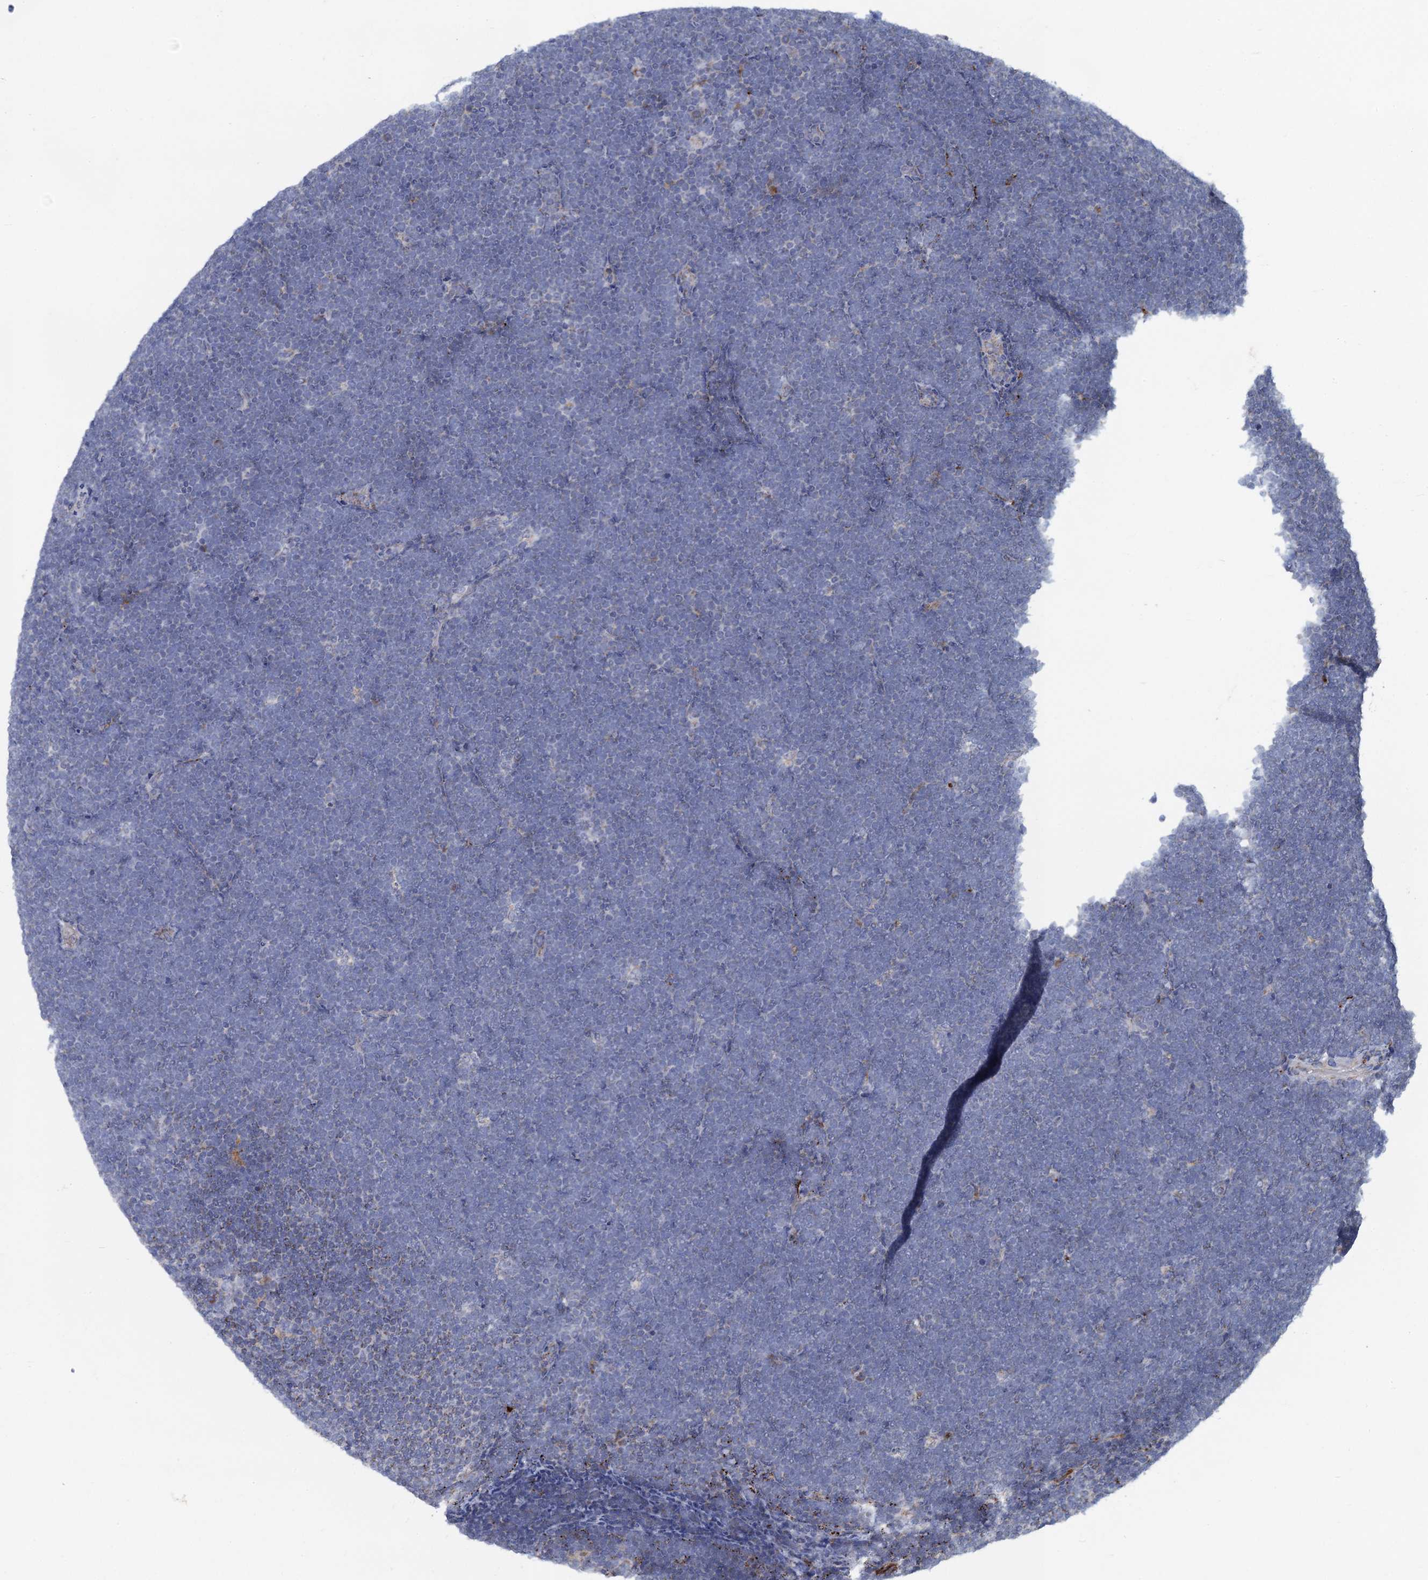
{"staining": {"intensity": "negative", "quantity": "none", "location": "none"}, "tissue": "lymphoma", "cell_type": "Tumor cells", "image_type": "cancer", "snomed": [{"axis": "morphology", "description": "Malignant lymphoma, non-Hodgkin's type, High grade"}, {"axis": "topography", "description": "Lymph node"}], "caption": "This is a histopathology image of immunohistochemistry staining of high-grade malignant lymphoma, non-Hodgkin's type, which shows no positivity in tumor cells. (IHC, brightfield microscopy, high magnification).", "gene": "ANKS3", "patient": {"sex": "male", "age": 13}}